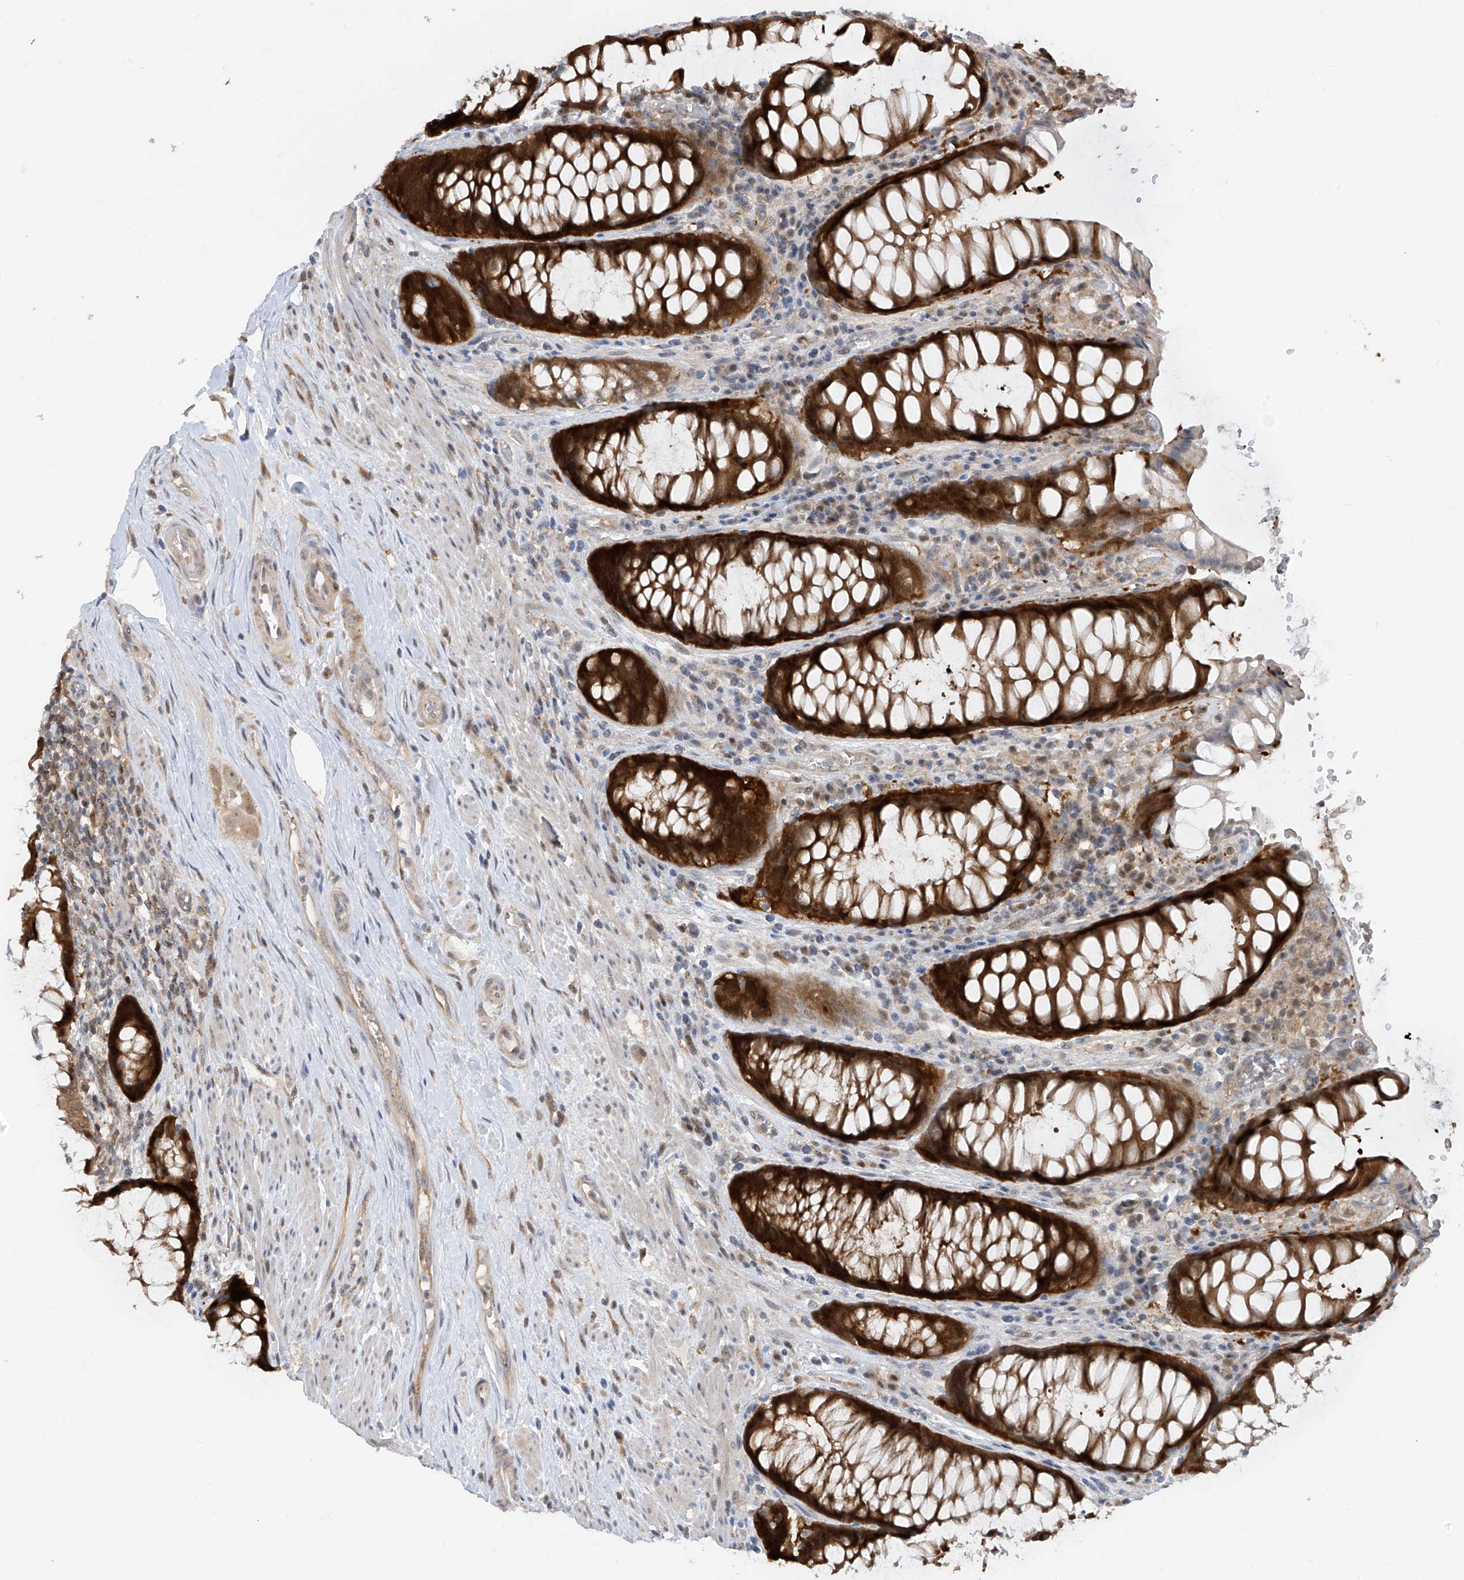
{"staining": {"intensity": "strong", "quantity": ">75%", "location": "cytoplasmic/membranous"}, "tissue": "rectum", "cell_type": "Glandular cells", "image_type": "normal", "snomed": [{"axis": "morphology", "description": "Normal tissue, NOS"}, {"axis": "topography", "description": "Rectum"}], "caption": "This micrograph shows IHC staining of normal human rectum, with high strong cytoplasmic/membranous expression in approximately >75% of glandular cells.", "gene": "TTC38", "patient": {"sex": "male", "age": 64}}